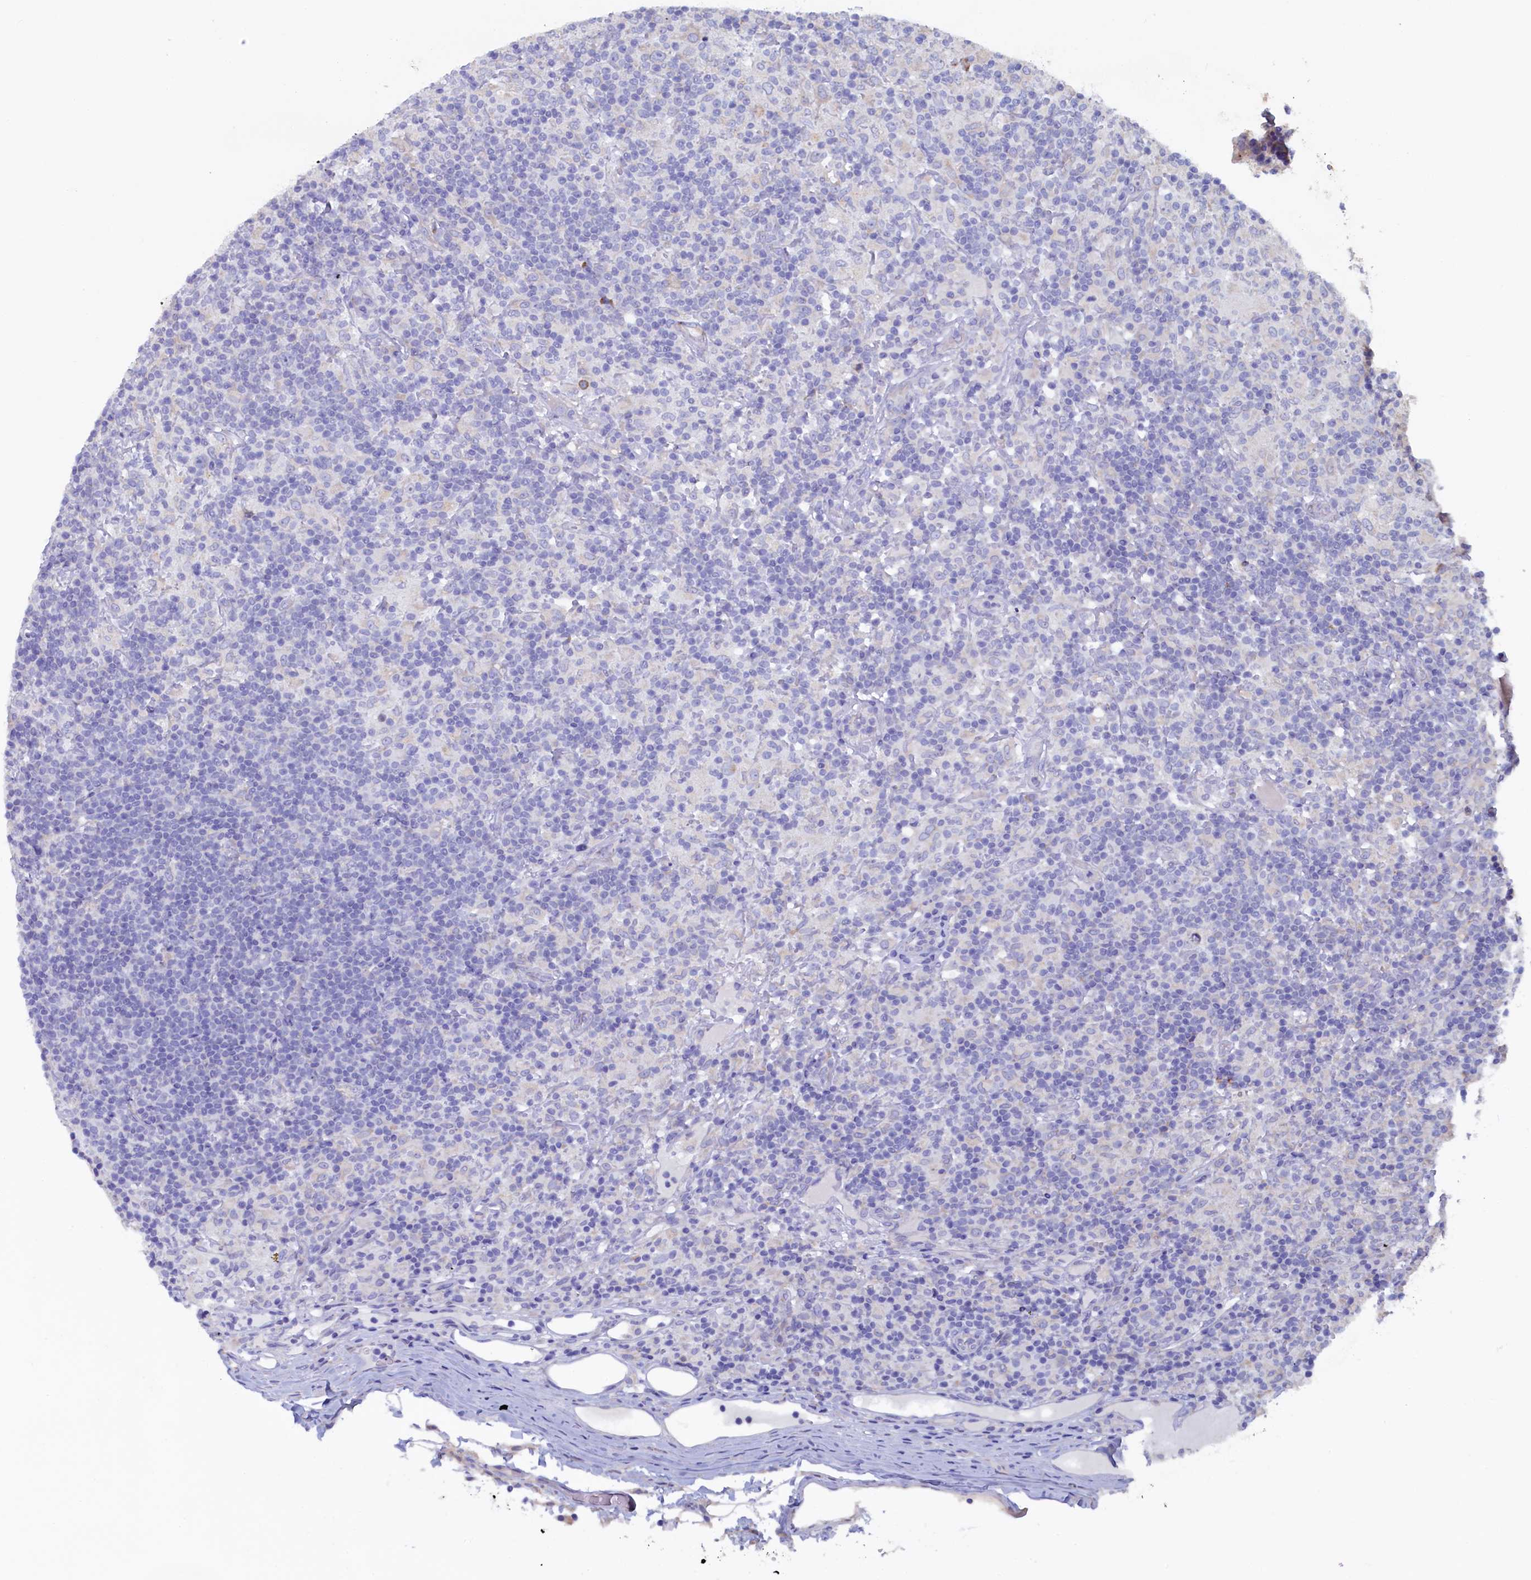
{"staining": {"intensity": "negative", "quantity": "none", "location": "none"}, "tissue": "lymphoma", "cell_type": "Tumor cells", "image_type": "cancer", "snomed": [{"axis": "morphology", "description": "Hodgkin's disease, NOS"}, {"axis": "topography", "description": "Lymph node"}], "caption": "This is an immunohistochemistry (IHC) photomicrograph of Hodgkin's disease. There is no staining in tumor cells.", "gene": "CBLIF", "patient": {"sex": "male", "age": 70}}